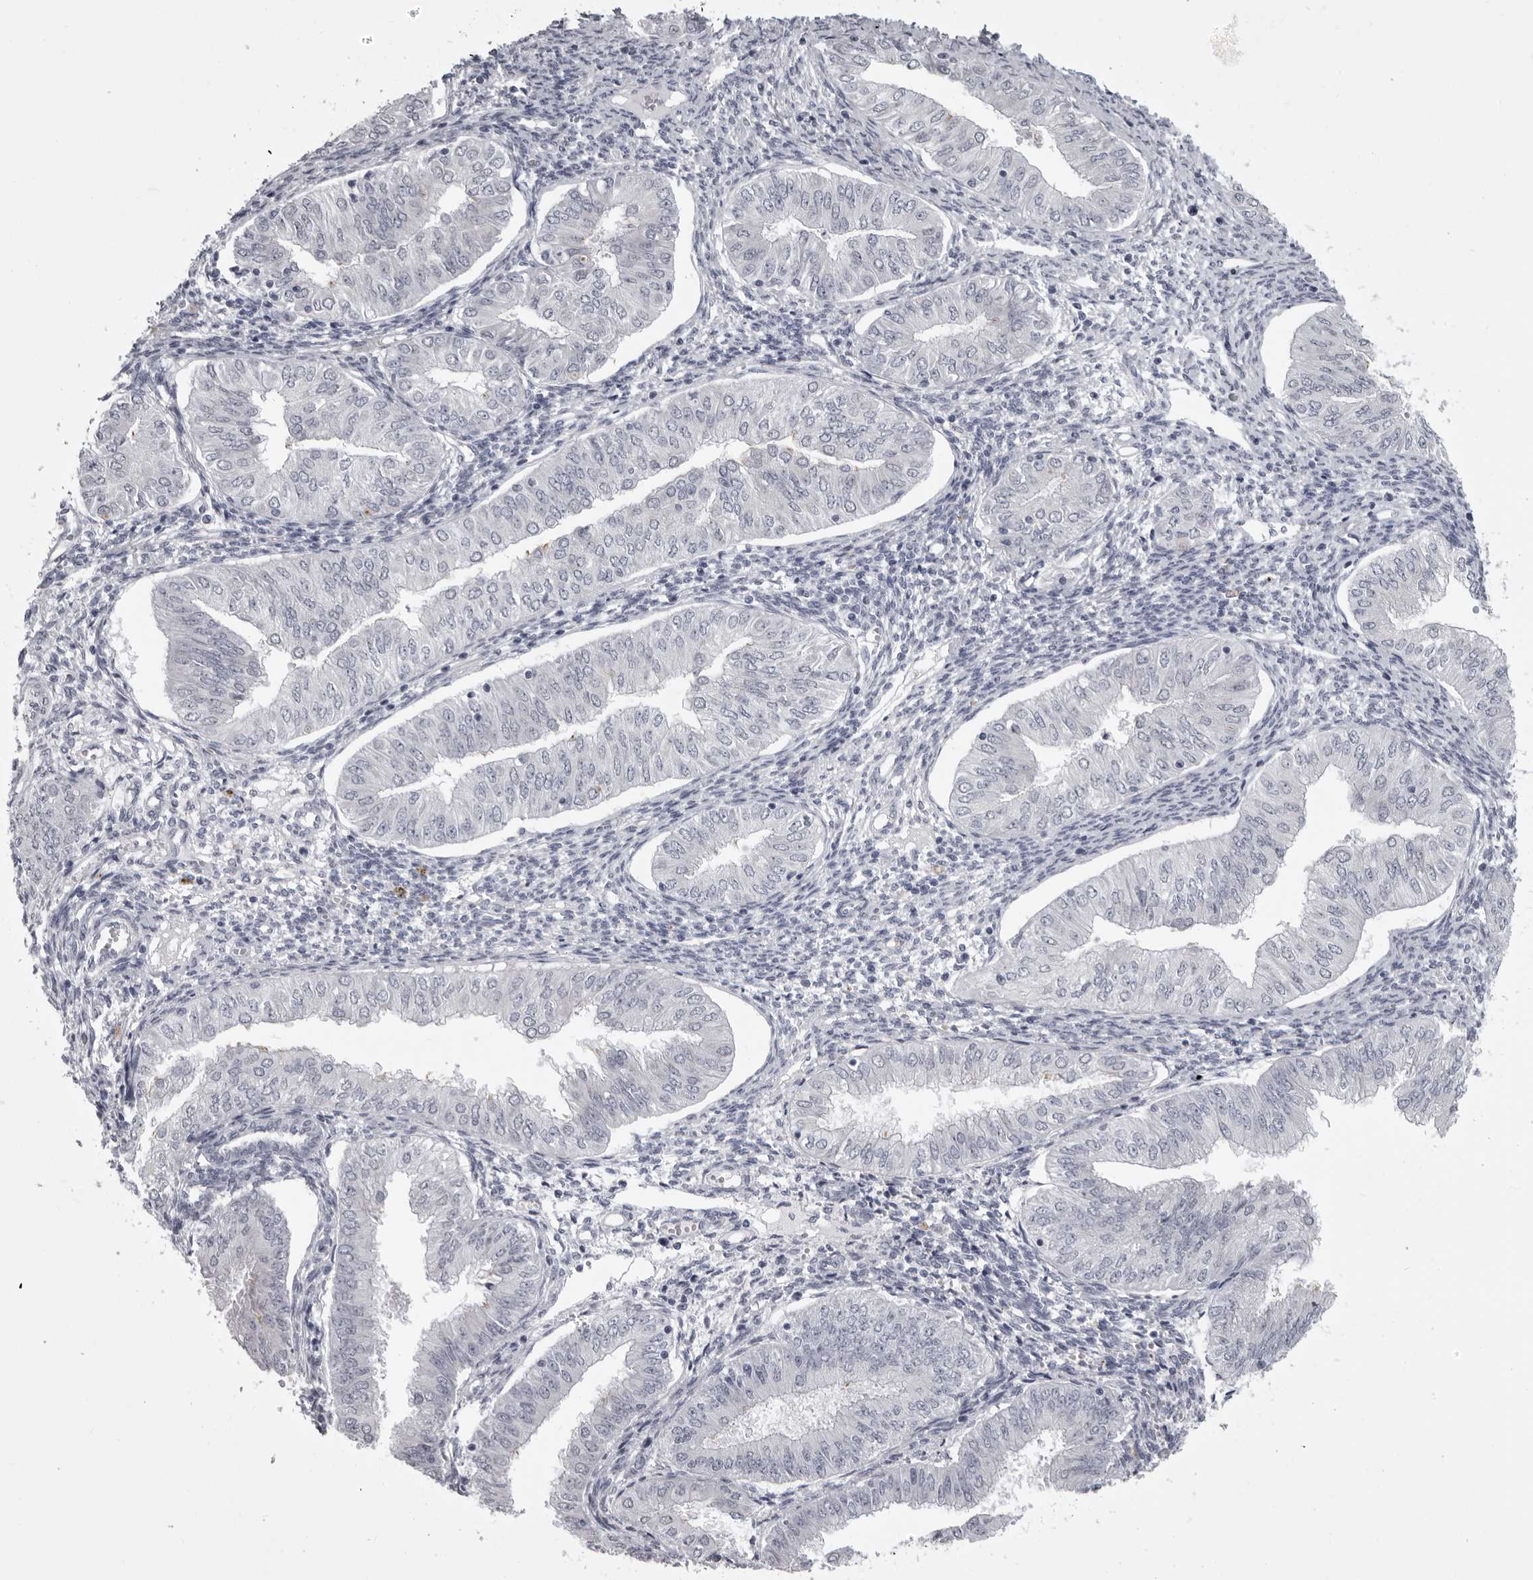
{"staining": {"intensity": "negative", "quantity": "none", "location": "none"}, "tissue": "endometrial cancer", "cell_type": "Tumor cells", "image_type": "cancer", "snomed": [{"axis": "morphology", "description": "Normal tissue, NOS"}, {"axis": "morphology", "description": "Adenocarcinoma, NOS"}, {"axis": "topography", "description": "Endometrium"}], "caption": "Endometrial cancer stained for a protein using immunohistochemistry (IHC) reveals no staining tumor cells.", "gene": "EPHA10", "patient": {"sex": "female", "age": 53}}